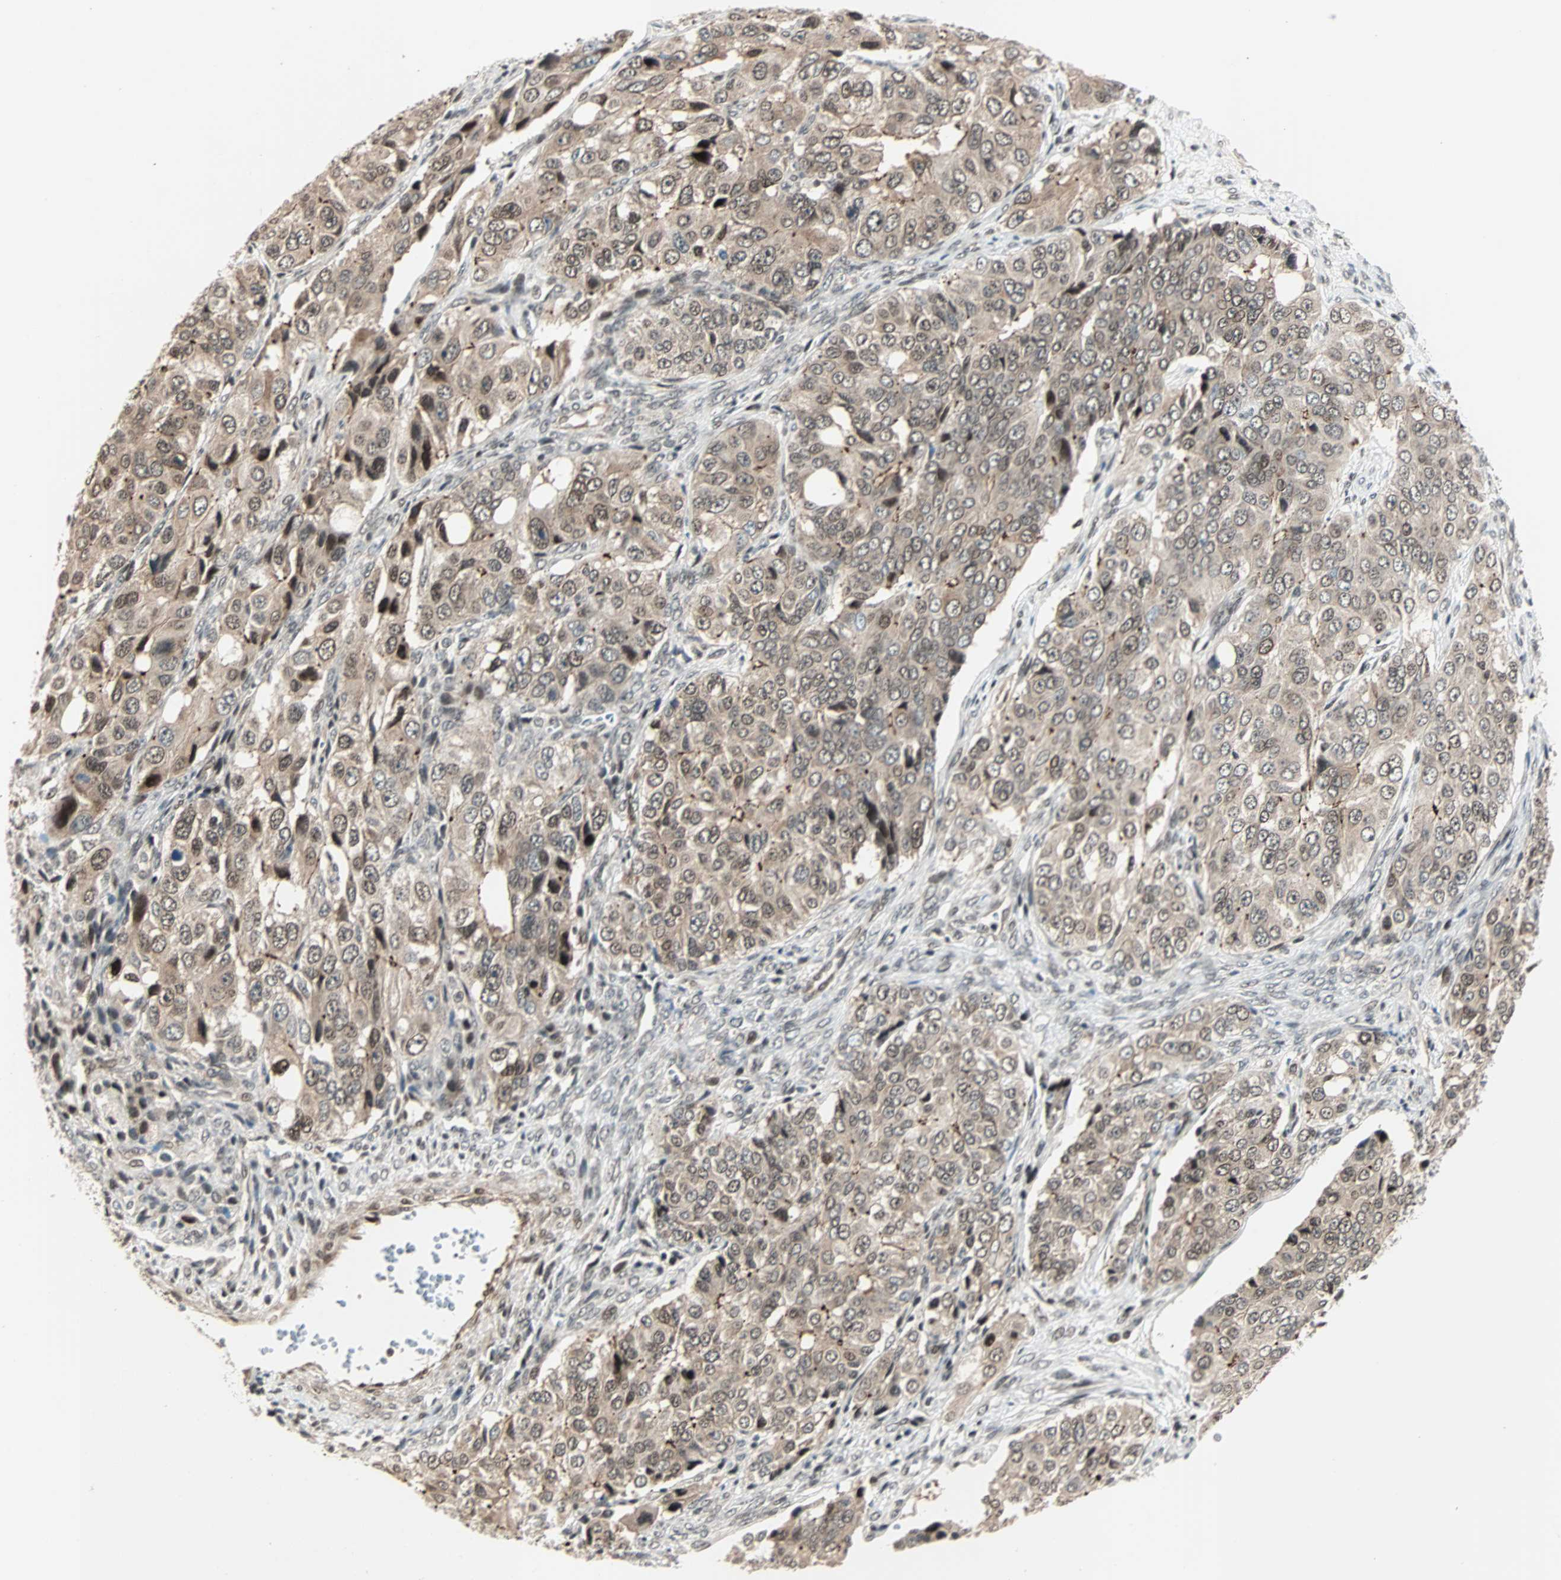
{"staining": {"intensity": "weak", "quantity": ">75%", "location": "cytoplasmic/membranous,nuclear"}, "tissue": "ovarian cancer", "cell_type": "Tumor cells", "image_type": "cancer", "snomed": [{"axis": "morphology", "description": "Carcinoma, endometroid"}, {"axis": "topography", "description": "Ovary"}], "caption": "Endometroid carcinoma (ovarian) tissue exhibits weak cytoplasmic/membranous and nuclear expression in approximately >75% of tumor cells", "gene": "CBX4", "patient": {"sex": "female", "age": 51}}